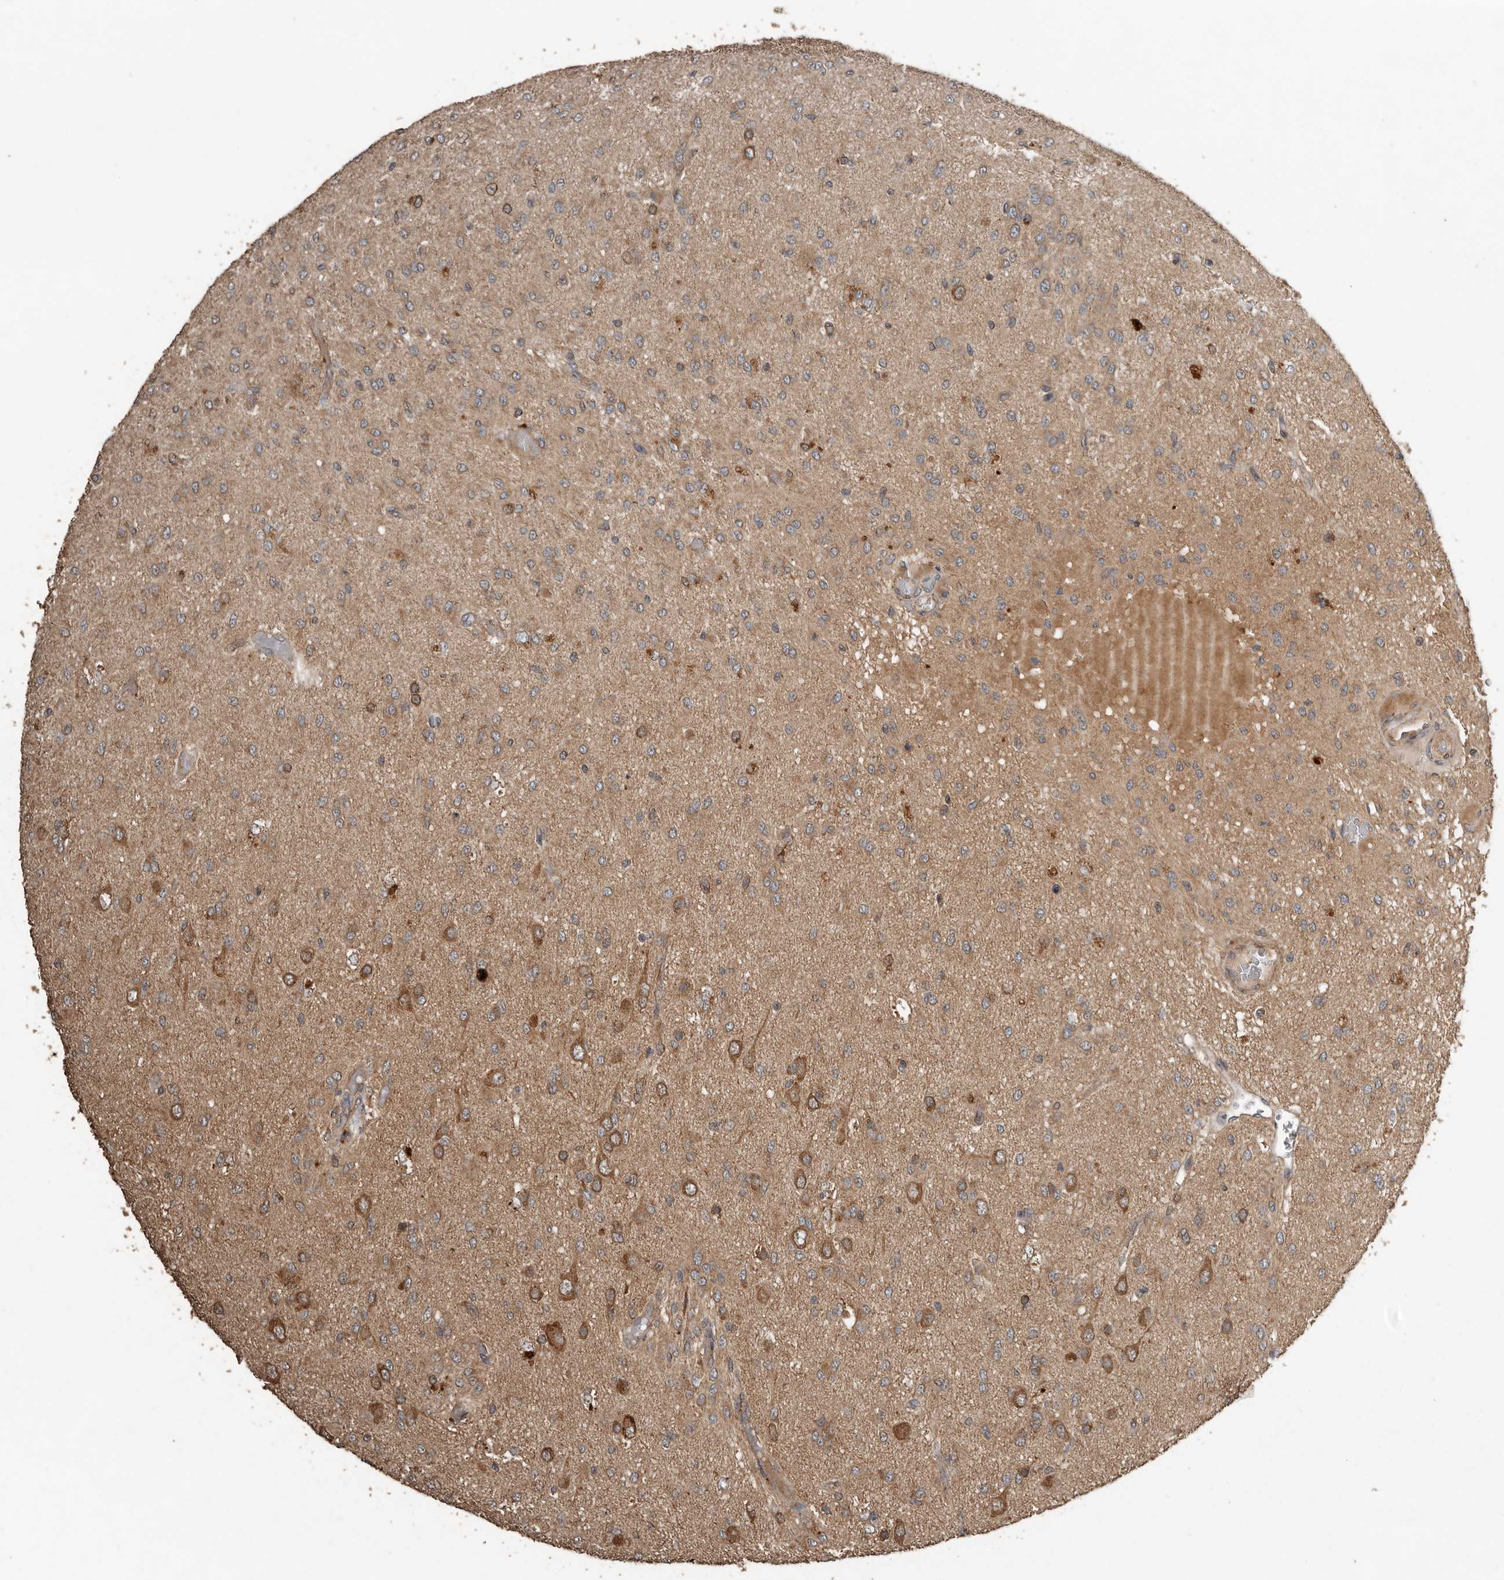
{"staining": {"intensity": "moderate", "quantity": "<25%", "location": "cytoplasmic/membranous"}, "tissue": "glioma", "cell_type": "Tumor cells", "image_type": "cancer", "snomed": [{"axis": "morphology", "description": "Glioma, malignant, High grade"}, {"axis": "topography", "description": "Brain"}], "caption": "Protein positivity by IHC reveals moderate cytoplasmic/membranous positivity in approximately <25% of tumor cells in glioma.", "gene": "RNF207", "patient": {"sex": "female", "age": 59}}